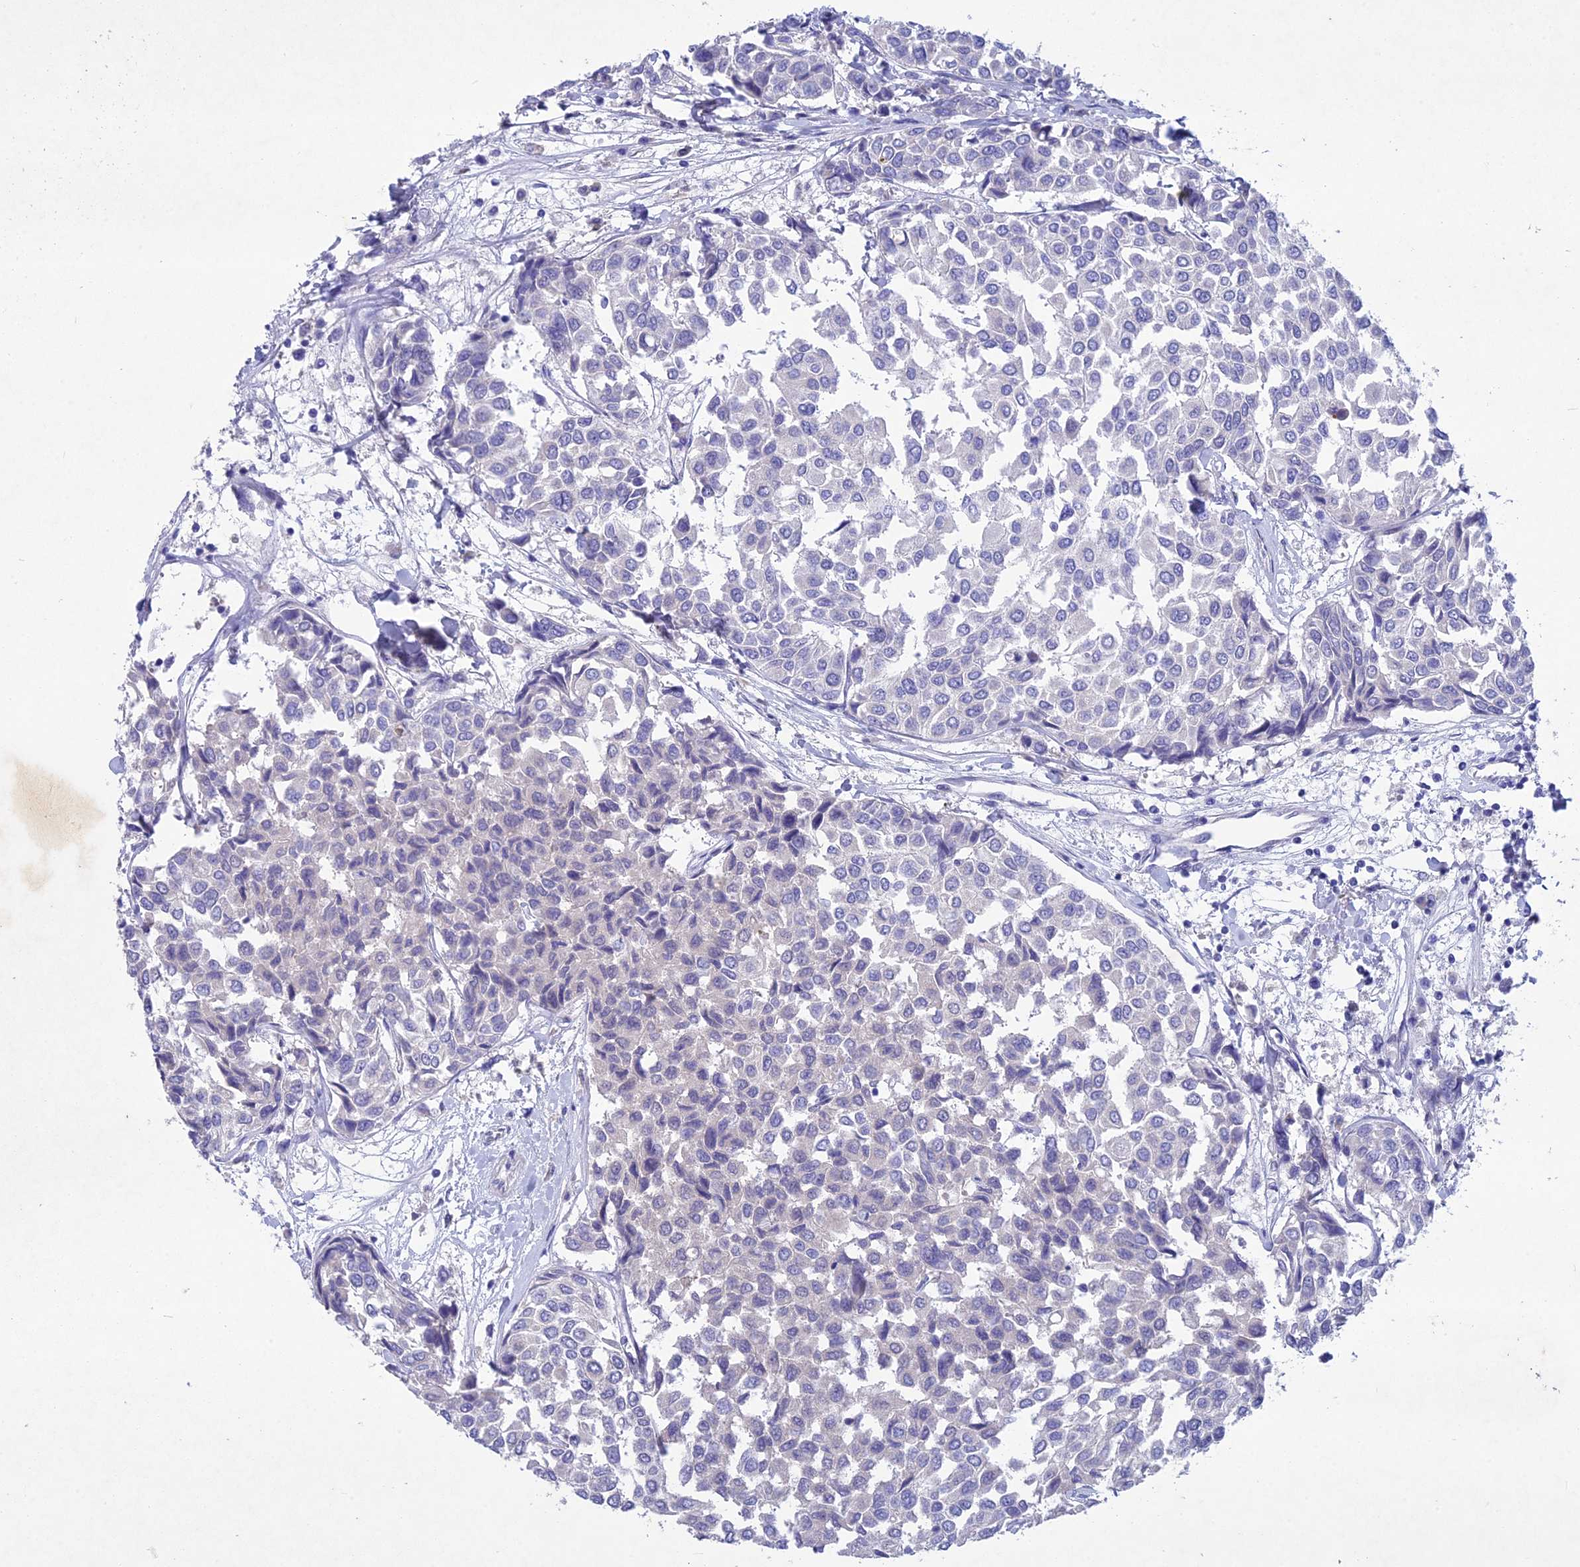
{"staining": {"intensity": "negative", "quantity": "none", "location": "none"}, "tissue": "breast cancer", "cell_type": "Tumor cells", "image_type": "cancer", "snomed": [{"axis": "morphology", "description": "Duct carcinoma"}, {"axis": "topography", "description": "Breast"}], "caption": "This image is of breast cancer (invasive ductal carcinoma) stained with immunohistochemistry to label a protein in brown with the nuclei are counter-stained blue. There is no positivity in tumor cells.", "gene": "BTBD19", "patient": {"sex": "female", "age": 55}}